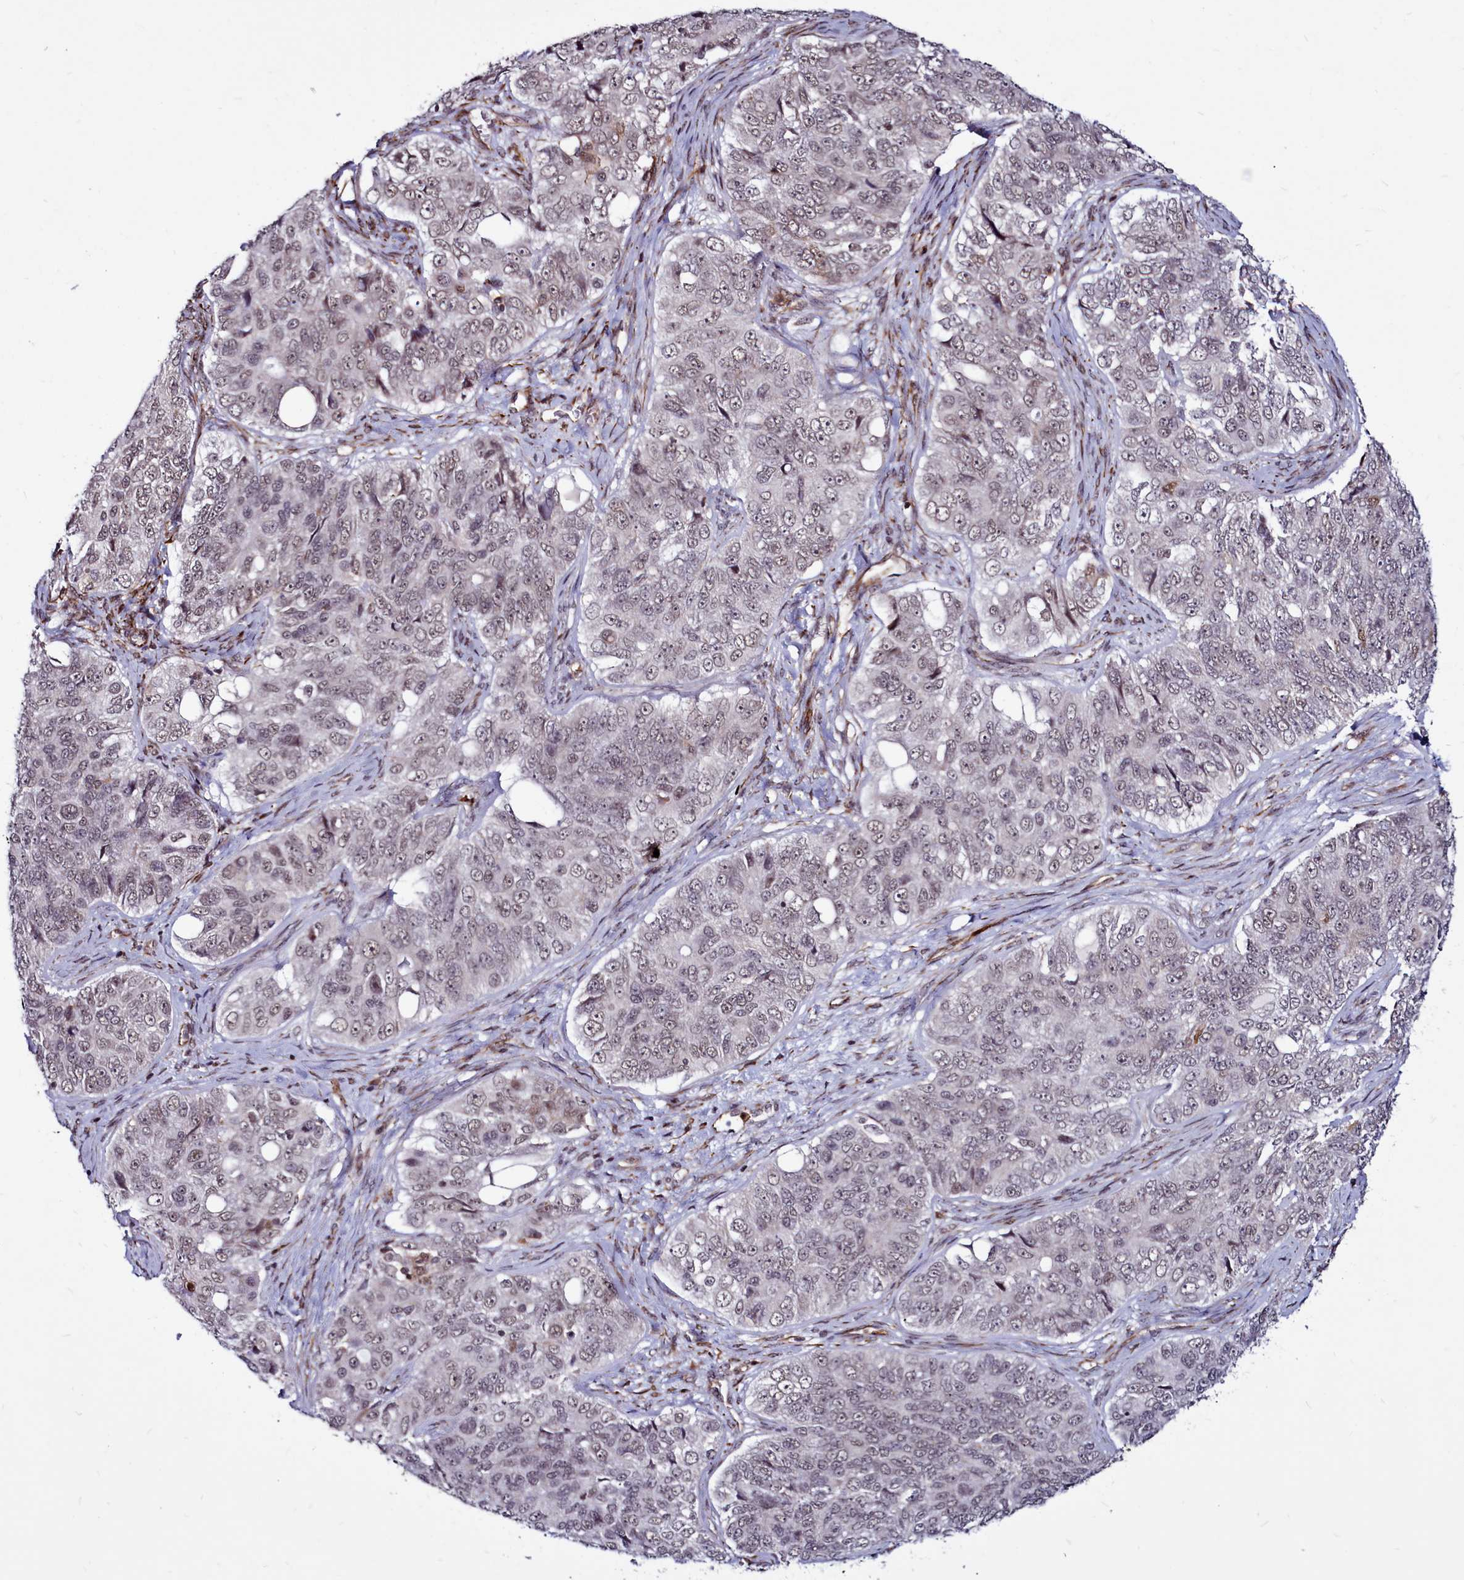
{"staining": {"intensity": "weak", "quantity": "<25%", "location": "nuclear"}, "tissue": "ovarian cancer", "cell_type": "Tumor cells", "image_type": "cancer", "snomed": [{"axis": "morphology", "description": "Carcinoma, endometroid"}, {"axis": "topography", "description": "Ovary"}], "caption": "A histopathology image of human endometroid carcinoma (ovarian) is negative for staining in tumor cells.", "gene": "CLK3", "patient": {"sex": "female", "age": 51}}